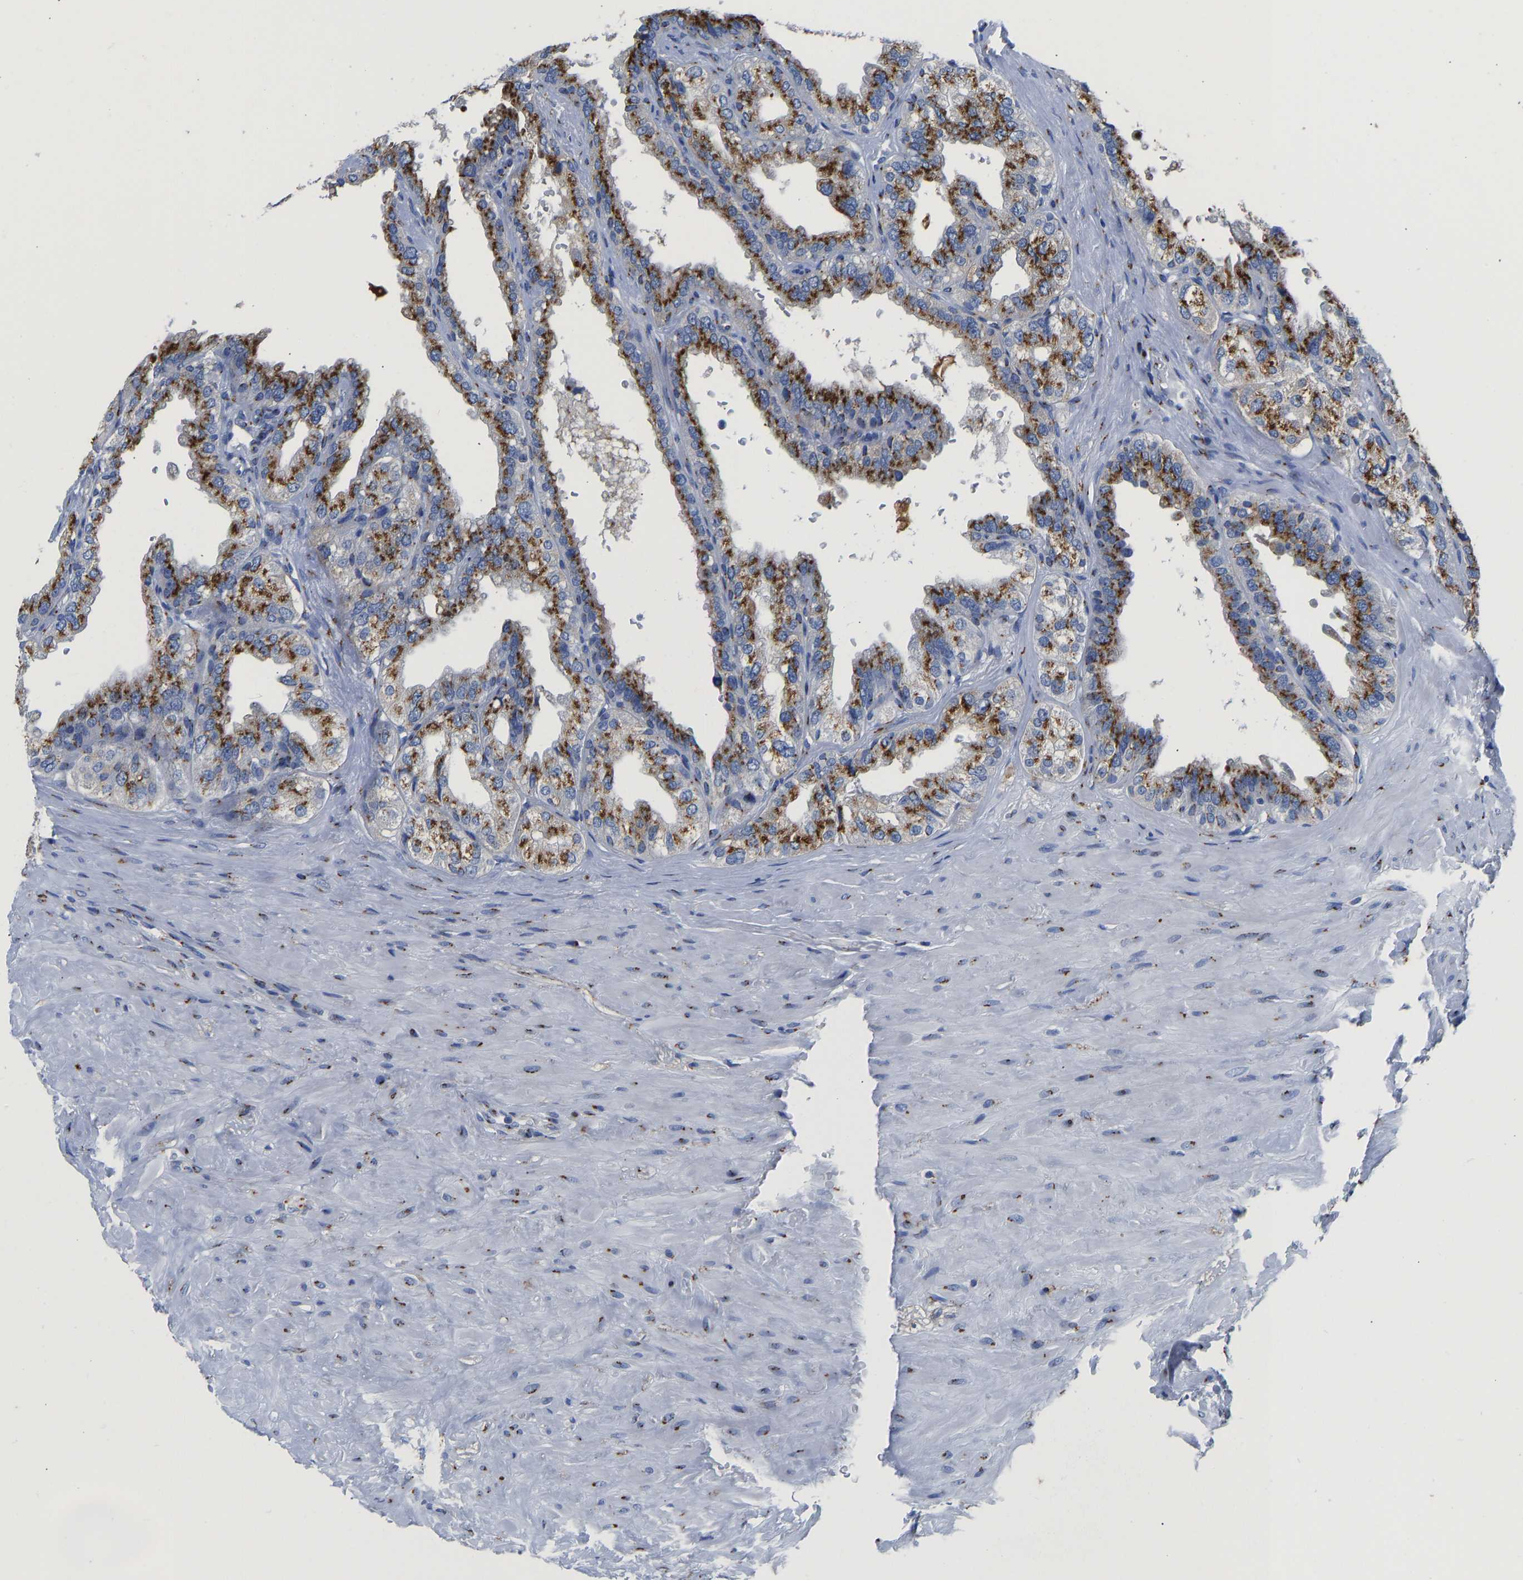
{"staining": {"intensity": "moderate", "quantity": ">75%", "location": "cytoplasmic/membranous"}, "tissue": "seminal vesicle", "cell_type": "Glandular cells", "image_type": "normal", "snomed": [{"axis": "morphology", "description": "Normal tissue, NOS"}, {"axis": "topography", "description": "Seminal veicle"}], "caption": "Seminal vesicle stained with DAB IHC reveals medium levels of moderate cytoplasmic/membranous staining in approximately >75% of glandular cells.", "gene": "TMEM87A", "patient": {"sex": "male", "age": 68}}